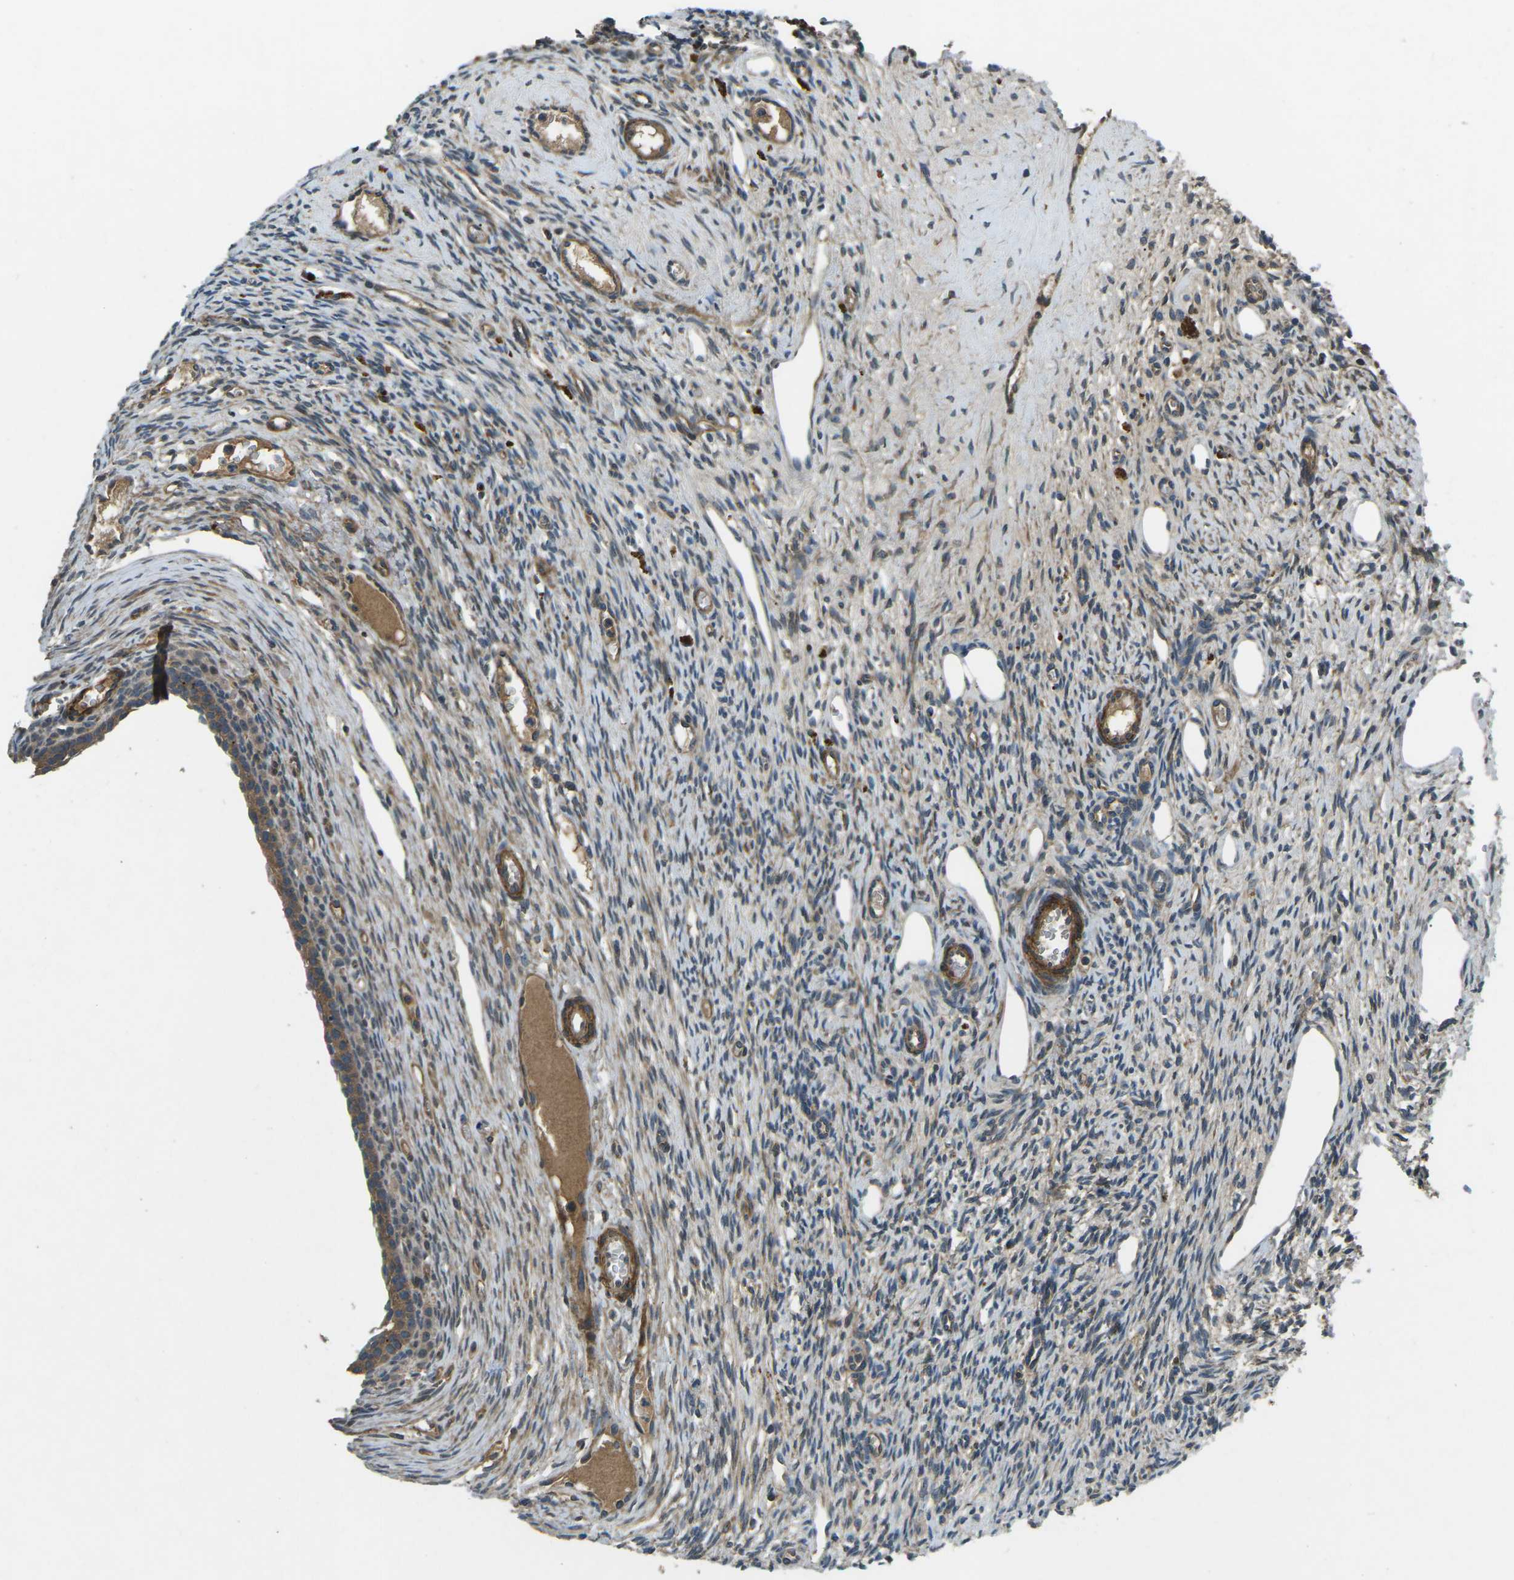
{"staining": {"intensity": "weak", "quantity": ">75%", "location": "cytoplasmic/membranous"}, "tissue": "ovary", "cell_type": "Ovarian stroma cells", "image_type": "normal", "snomed": [{"axis": "morphology", "description": "Normal tissue, NOS"}, {"axis": "topography", "description": "Ovary"}], "caption": "Normal ovary shows weak cytoplasmic/membranous expression in approximately >75% of ovarian stroma cells, visualized by immunohistochemistry. The protein of interest is stained brown, and the nuclei are stained in blue (DAB (3,3'-diaminobenzidine) IHC with brightfield microscopy, high magnification).", "gene": "AFAP1", "patient": {"sex": "female", "age": 33}}